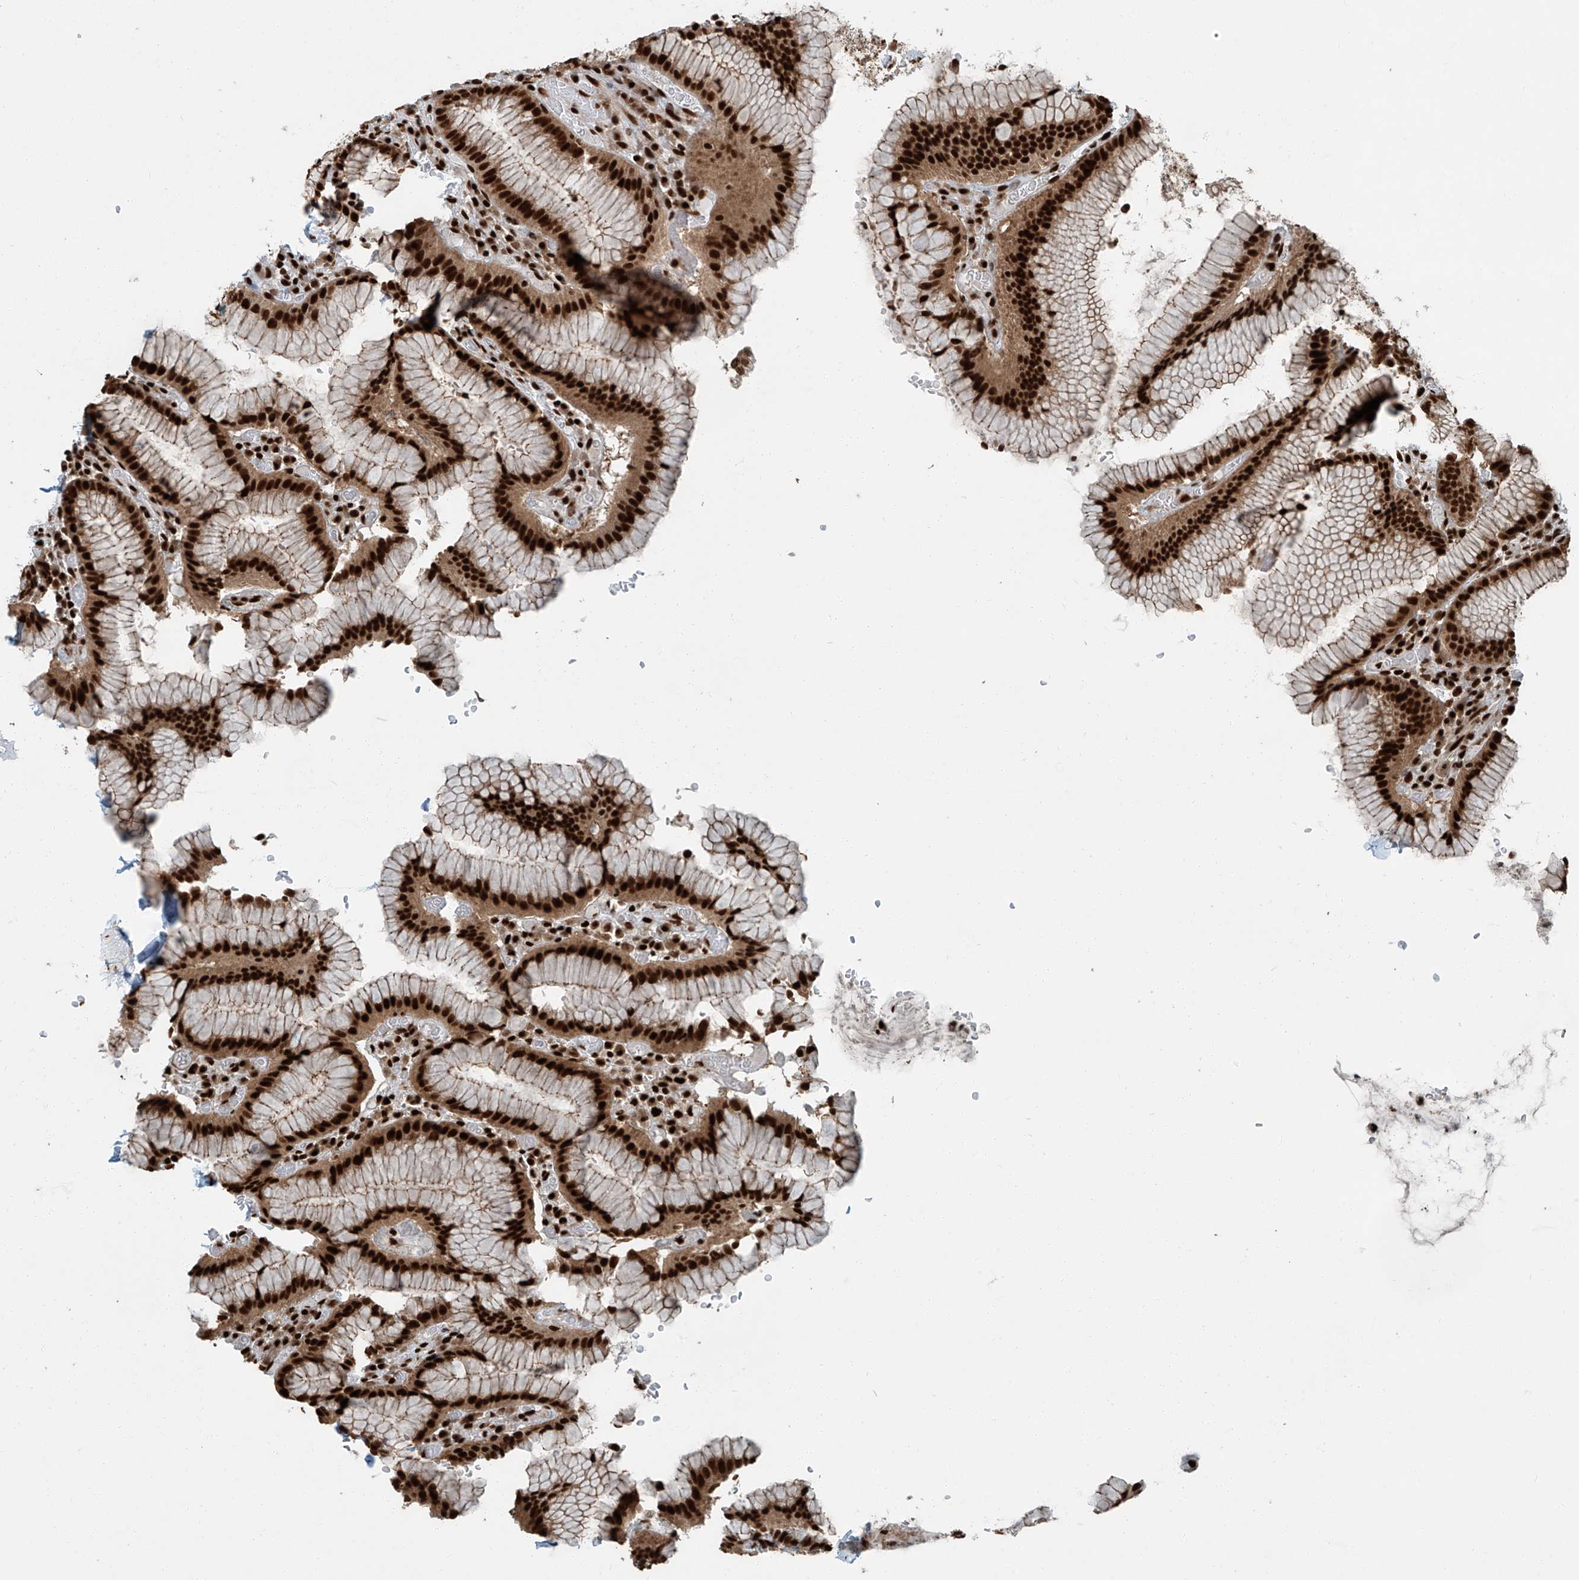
{"staining": {"intensity": "strong", "quantity": ">75%", "location": "nuclear"}, "tissue": "stomach", "cell_type": "Glandular cells", "image_type": "normal", "snomed": [{"axis": "morphology", "description": "Normal tissue, NOS"}, {"axis": "topography", "description": "Stomach"}], "caption": "Immunohistochemistry (DAB (3,3'-diaminobenzidine)) staining of unremarkable human stomach displays strong nuclear protein staining in about >75% of glandular cells.", "gene": "FAM193B", "patient": {"sex": "male", "age": 55}}